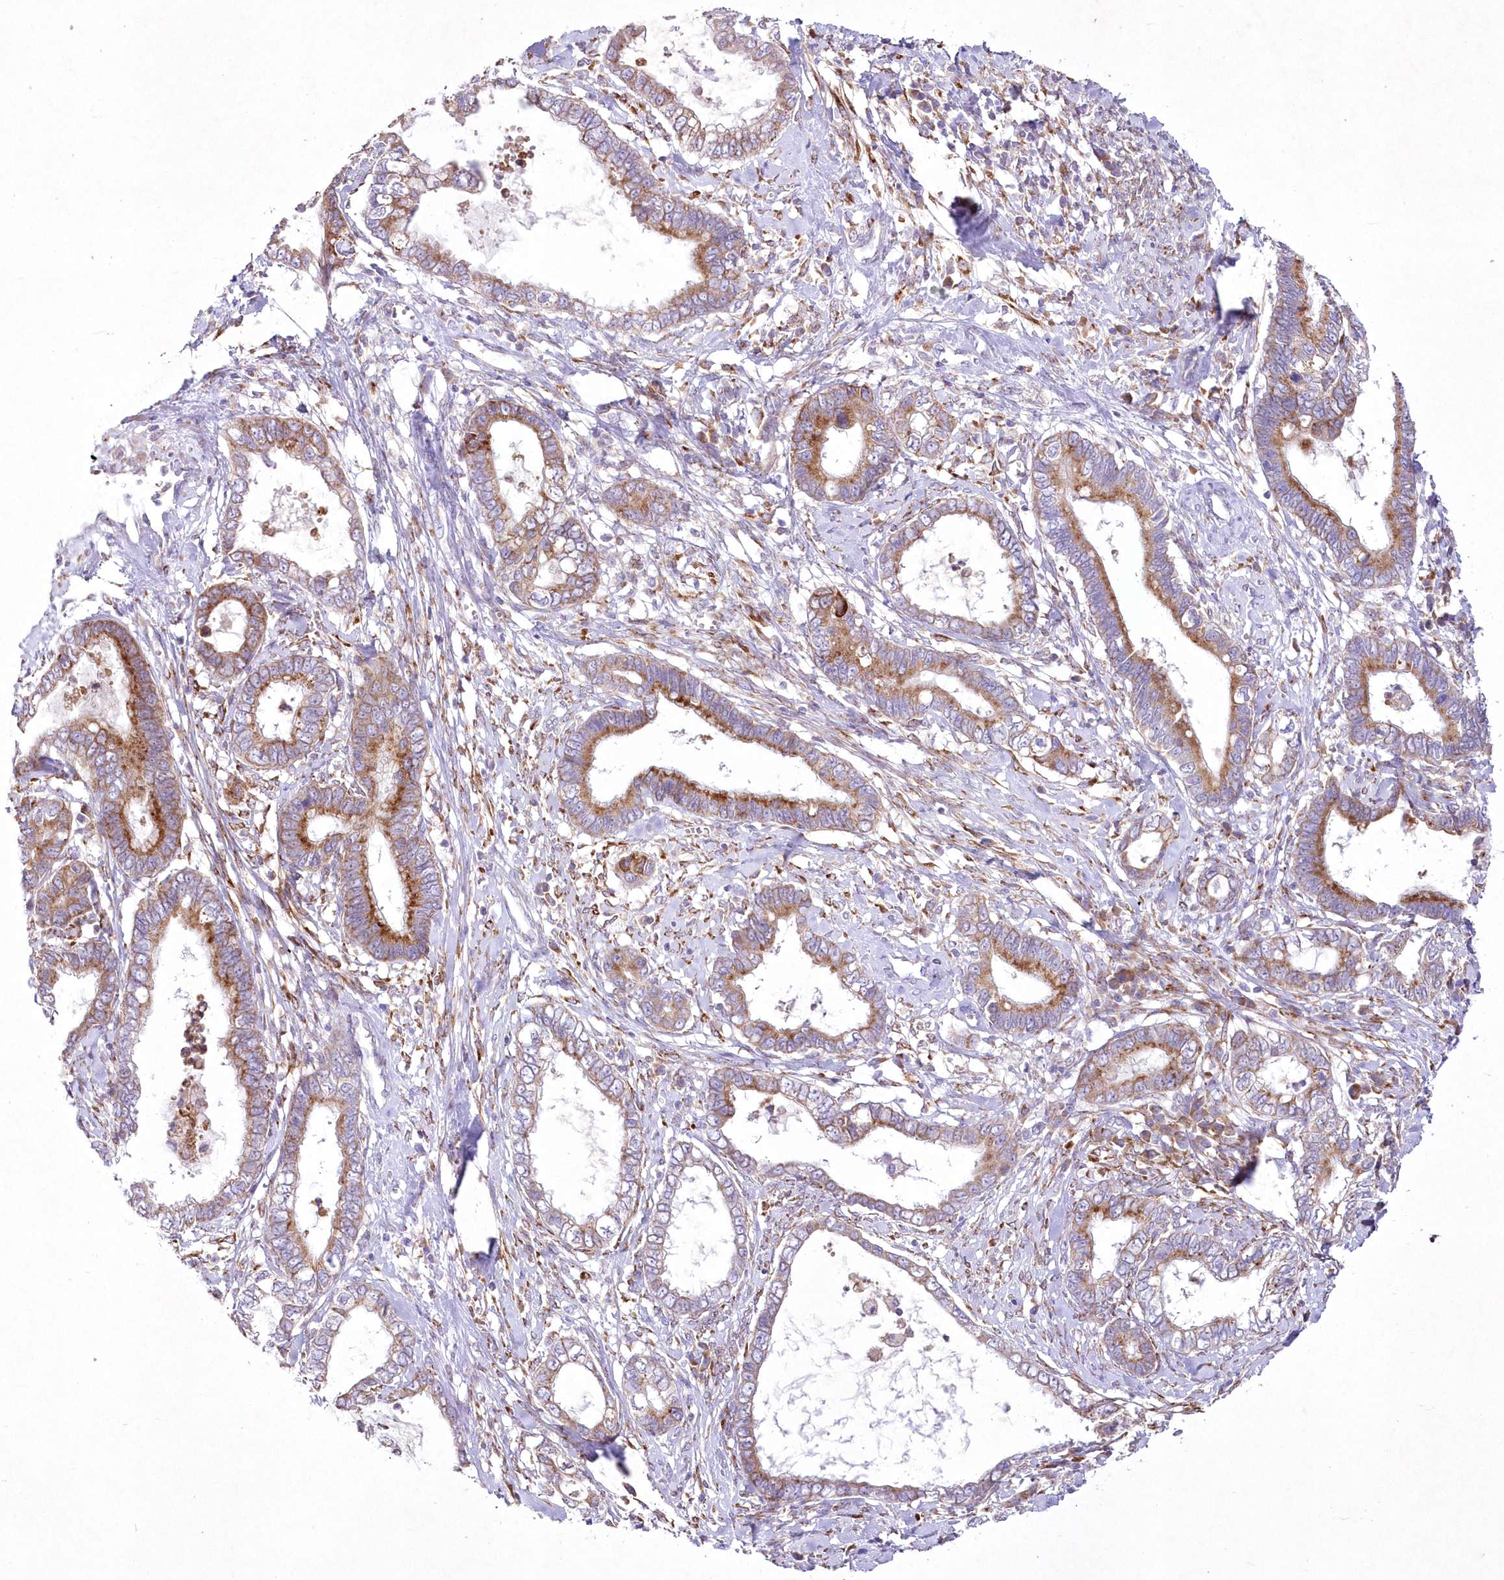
{"staining": {"intensity": "moderate", "quantity": ">75%", "location": "cytoplasmic/membranous"}, "tissue": "cervical cancer", "cell_type": "Tumor cells", "image_type": "cancer", "snomed": [{"axis": "morphology", "description": "Adenocarcinoma, NOS"}, {"axis": "topography", "description": "Cervix"}], "caption": "Immunohistochemical staining of cervical cancer displays medium levels of moderate cytoplasmic/membranous protein staining in about >75% of tumor cells. (Brightfield microscopy of DAB IHC at high magnification).", "gene": "ARFGEF3", "patient": {"sex": "female", "age": 44}}